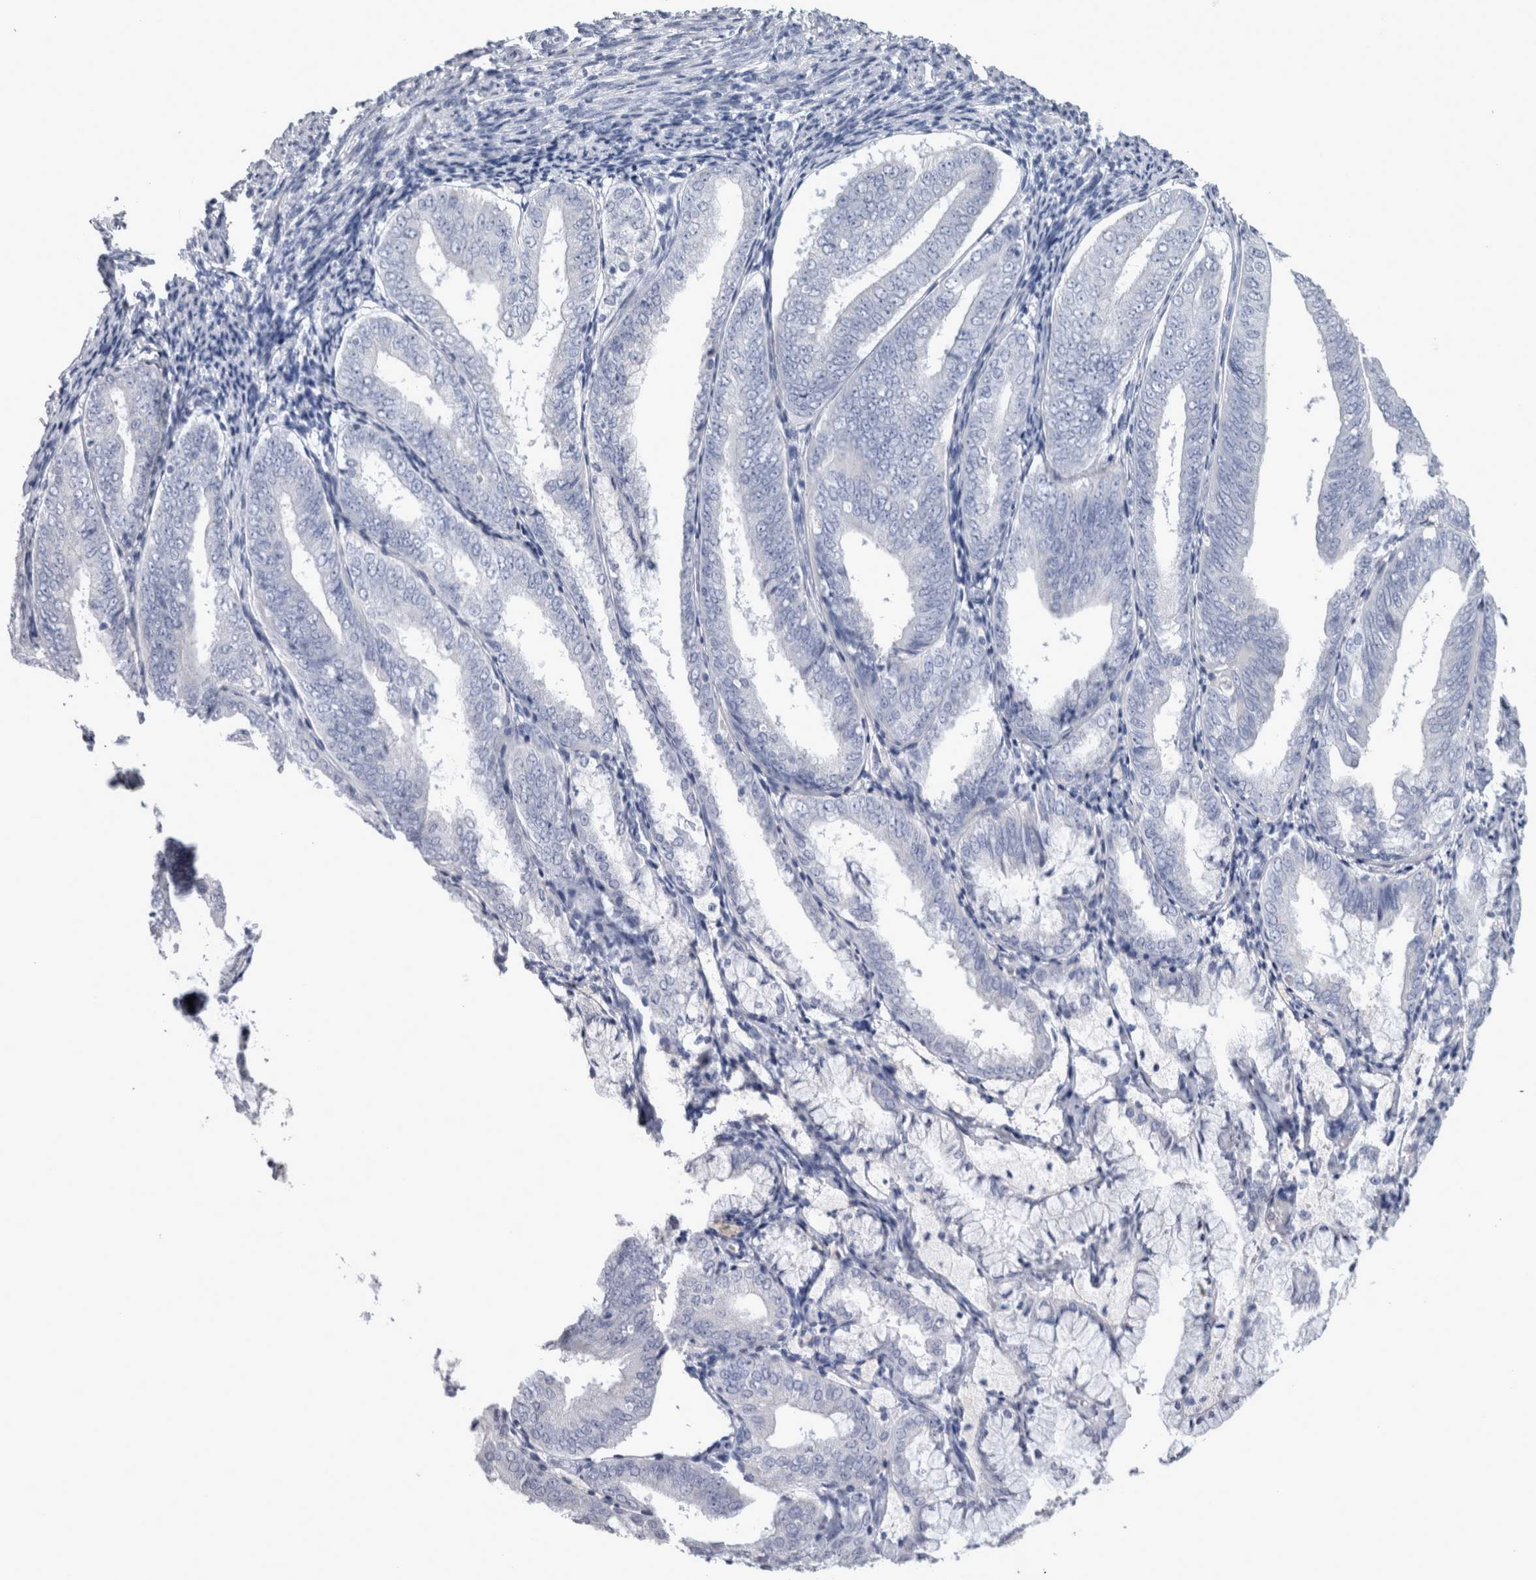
{"staining": {"intensity": "negative", "quantity": "none", "location": "none"}, "tissue": "endometrial cancer", "cell_type": "Tumor cells", "image_type": "cancer", "snomed": [{"axis": "morphology", "description": "Adenocarcinoma, NOS"}, {"axis": "topography", "description": "Endometrium"}], "caption": "Tumor cells show no significant protein expression in endometrial adenocarcinoma.", "gene": "MSMB", "patient": {"sex": "female", "age": 63}}